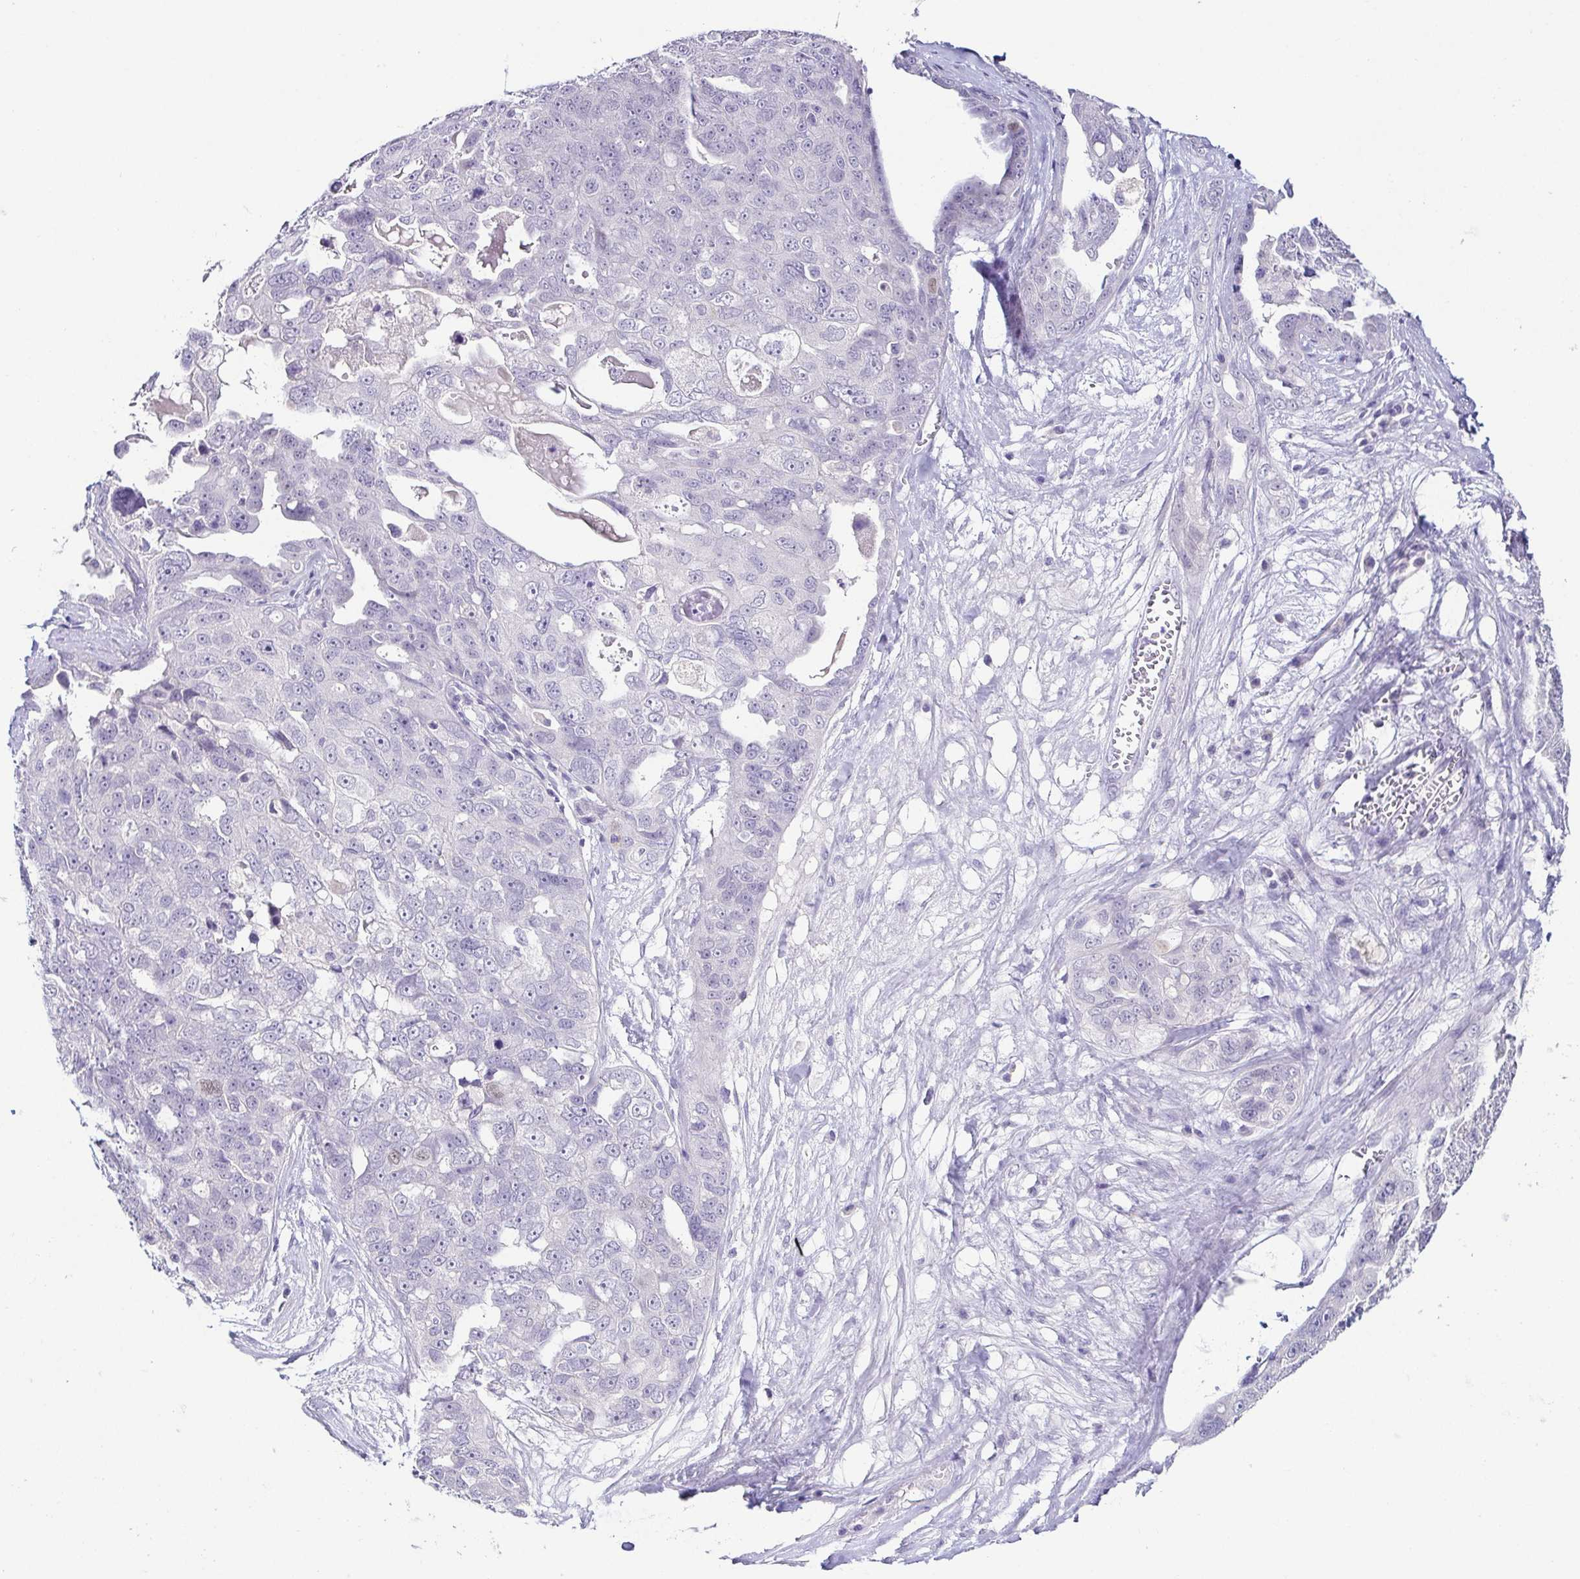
{"staining": {"intensity": "negative", "quantity": "none", "location": "none"}, "tissue": "ovarian cancer", "cell_type": "Tumor cells", "image_type": "cancer", "snomed": [{"axis": "morphology", "description": "Carcinoma, endometroid"}, {"axis": "topography", "description": "Ovary"}], "caption": "IHC of ovarian endometroid carcinoma exhibits no staining in tumor cells.", "gene": "TP73", "patient": {"sex": "female", "age": 70}}